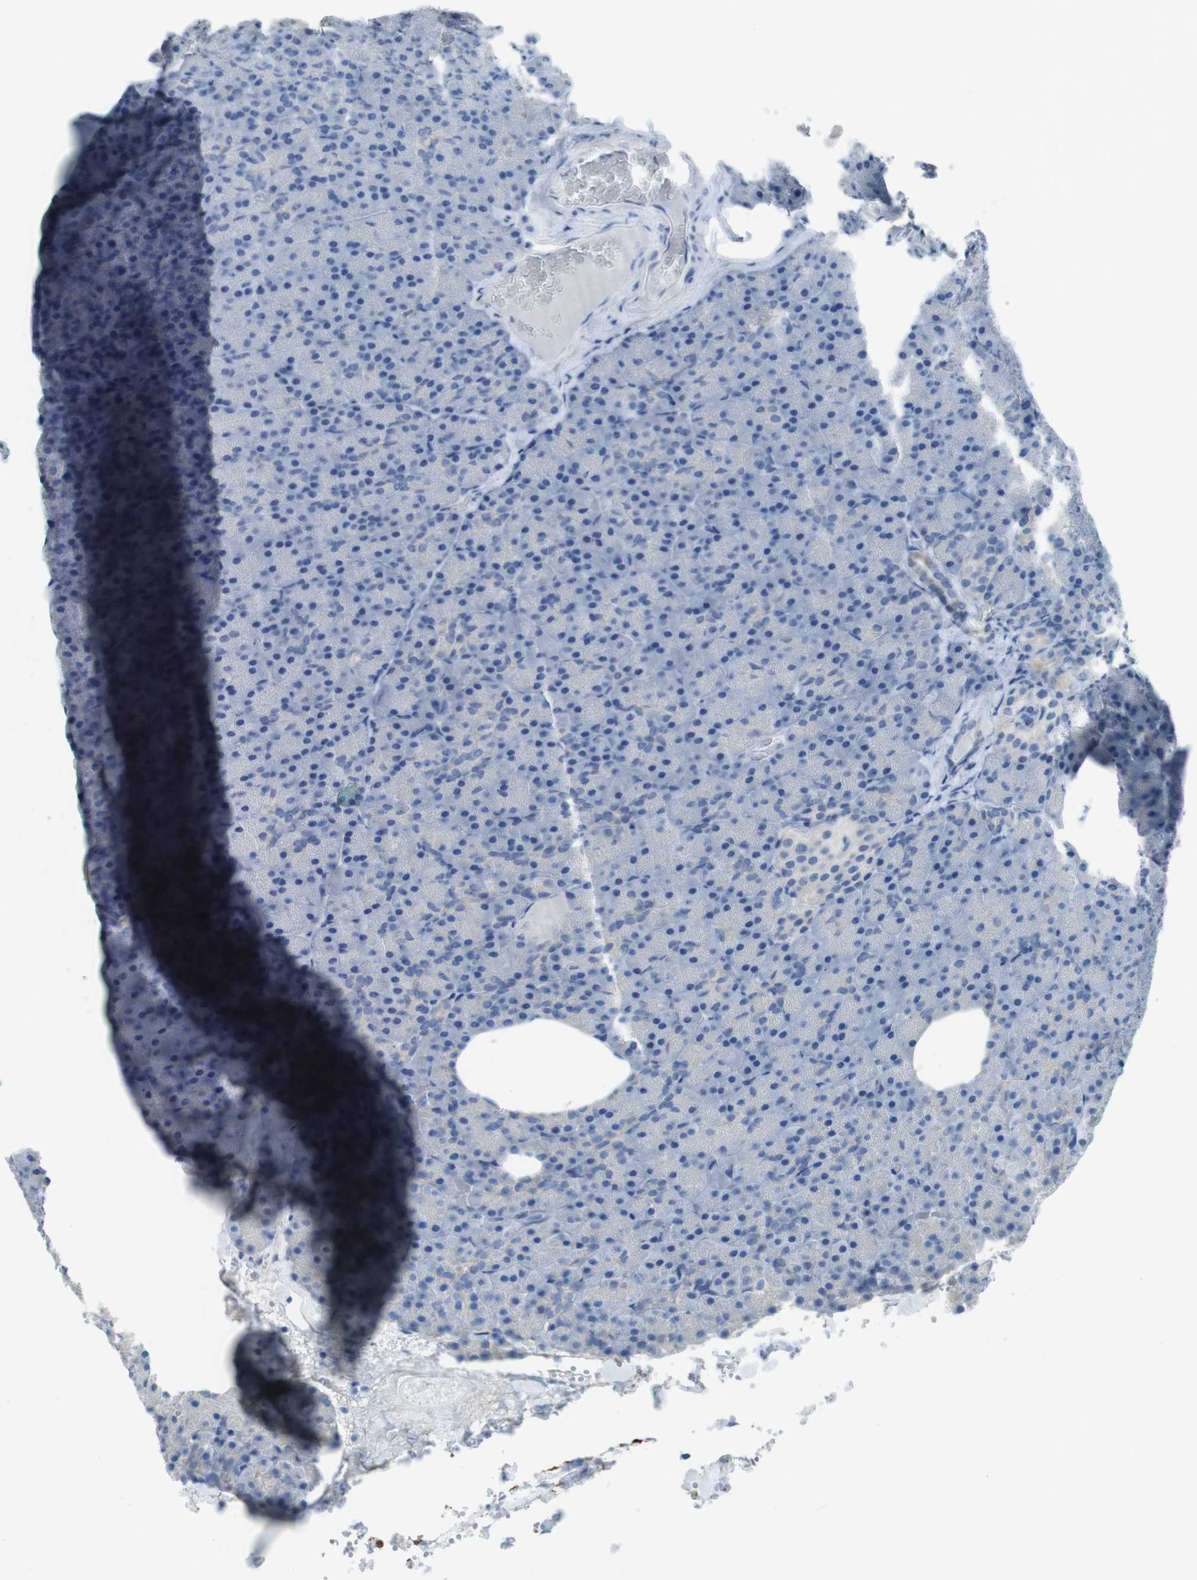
{"staining": {"intensity": "negative", "quantity": "none", "location": "none"}, "tissue": "pancreas", "cell_type": "Exocrine glandular cells", "image_type": "normal", "snomed": [{"axis": "morphology", "description": "Normal tissue, NOS"}, {"axis": "topography", "description": "Pancreas"}], "caption": "Exocrine glandular cells show no significant expression in benign pancreas. (DAB (3,3'-diaminobenzidine) immunohistochemistry (IHC) visualized using brightfield microscopy, high magnification).", "gene": "ENTPD7", "patient": {"sex": "female", "age": 35}}